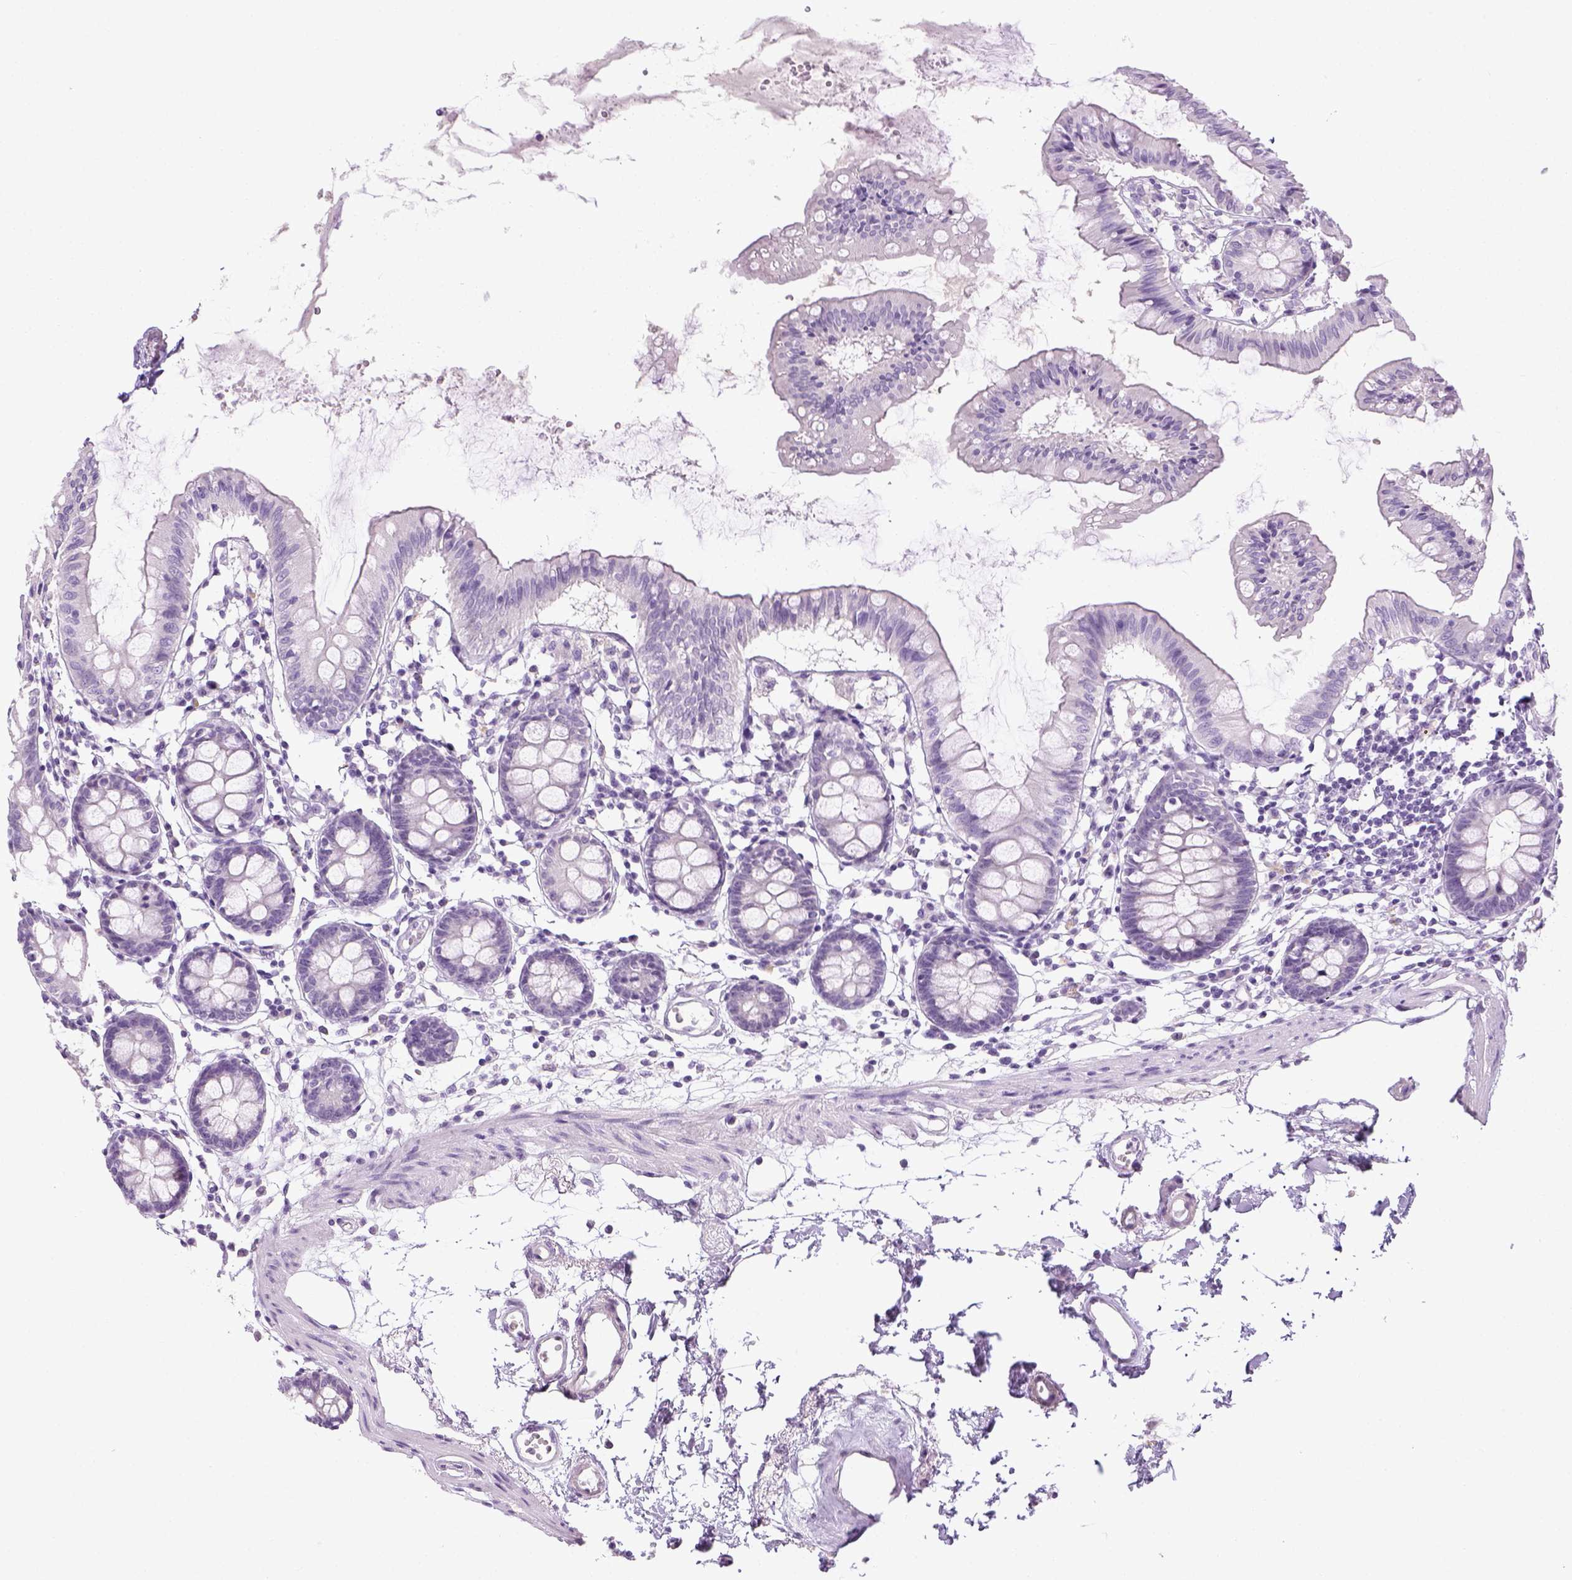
{"staining": {"intensity": "negative", "quantity": "none", "location": "none"}, "tissue": "colon", "cell_type": "Endothelial cells", "image_type": "normal", "snomed": [{"axis": "morphology", "description": "Normal tissue, NOS"}, {"axis": "topography", "description": "Colon"}], "caption": "High power microscopy micrograph of an immunohistochemistry (IHC) micrograph of normal colon, revealing no significant expression in endothelial cells. (IHC, brightfield microscopy, high magnification).", "gene": "LGSN", "patient": {"sex": "female", "age": 84}}